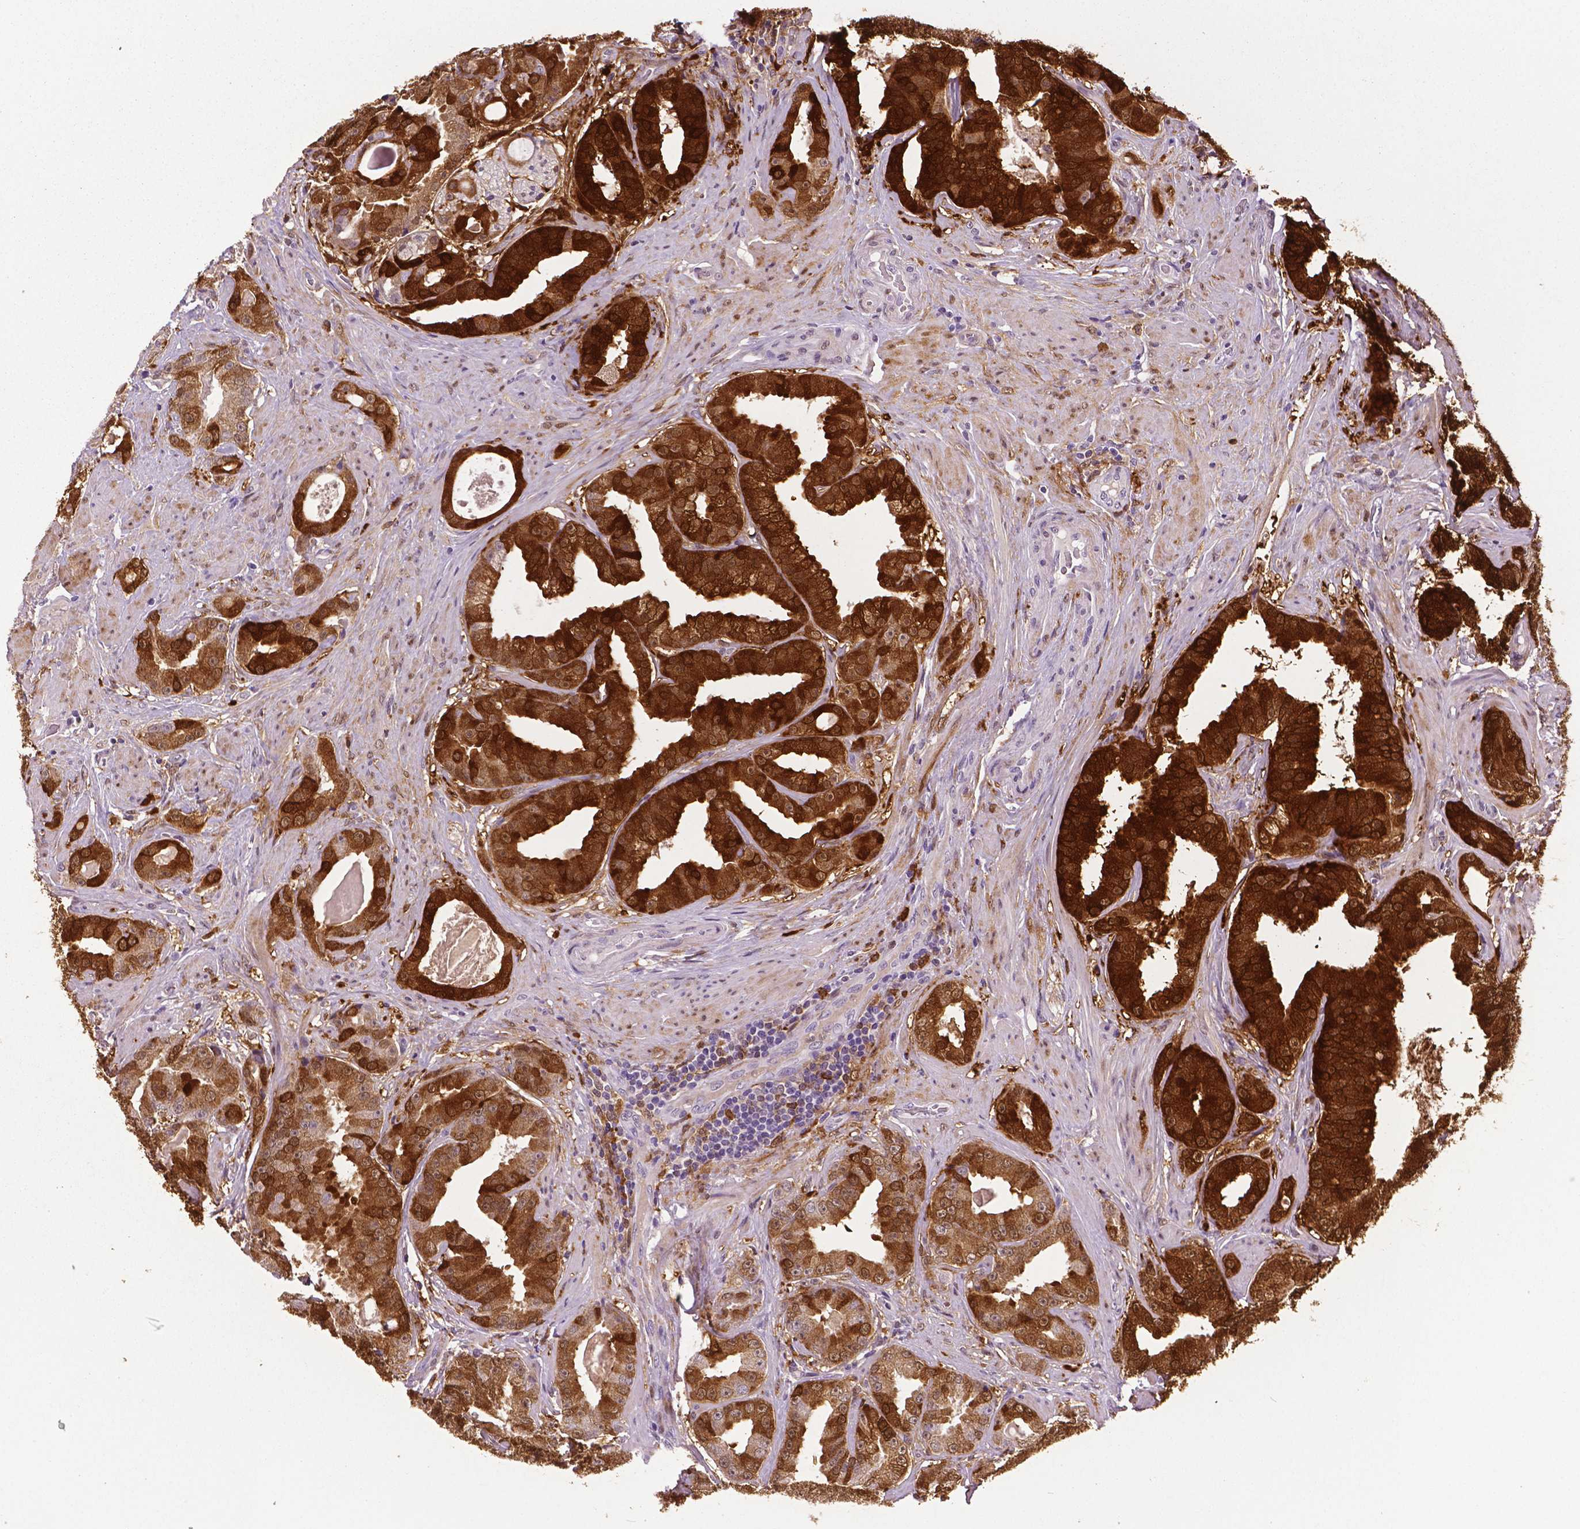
{"staining": {"intensity": "strong", "quantity": ">75%", "location": "cytoplasmic/membranous"}, "tissue": "prostate cancer", "cell_type": "Tumor cells", "image_type": "cancer", "snomed": [{"axis": "morphology", "description": "Adenocarcinoma, Low grade"}, {"axis": "topography", "description": "Prostate"}], "caption": "Immunohistochemical staining of prostate cancer (adenocarcinoma (low-grade)) shows strong cytoplasmic/membranous protein positivity in approximately >75% of tumor cells. (IHC, brightfield microscopy, high magnification).", "gene": "PHGDH", "patient": {"sex": "male", "age": 60}}